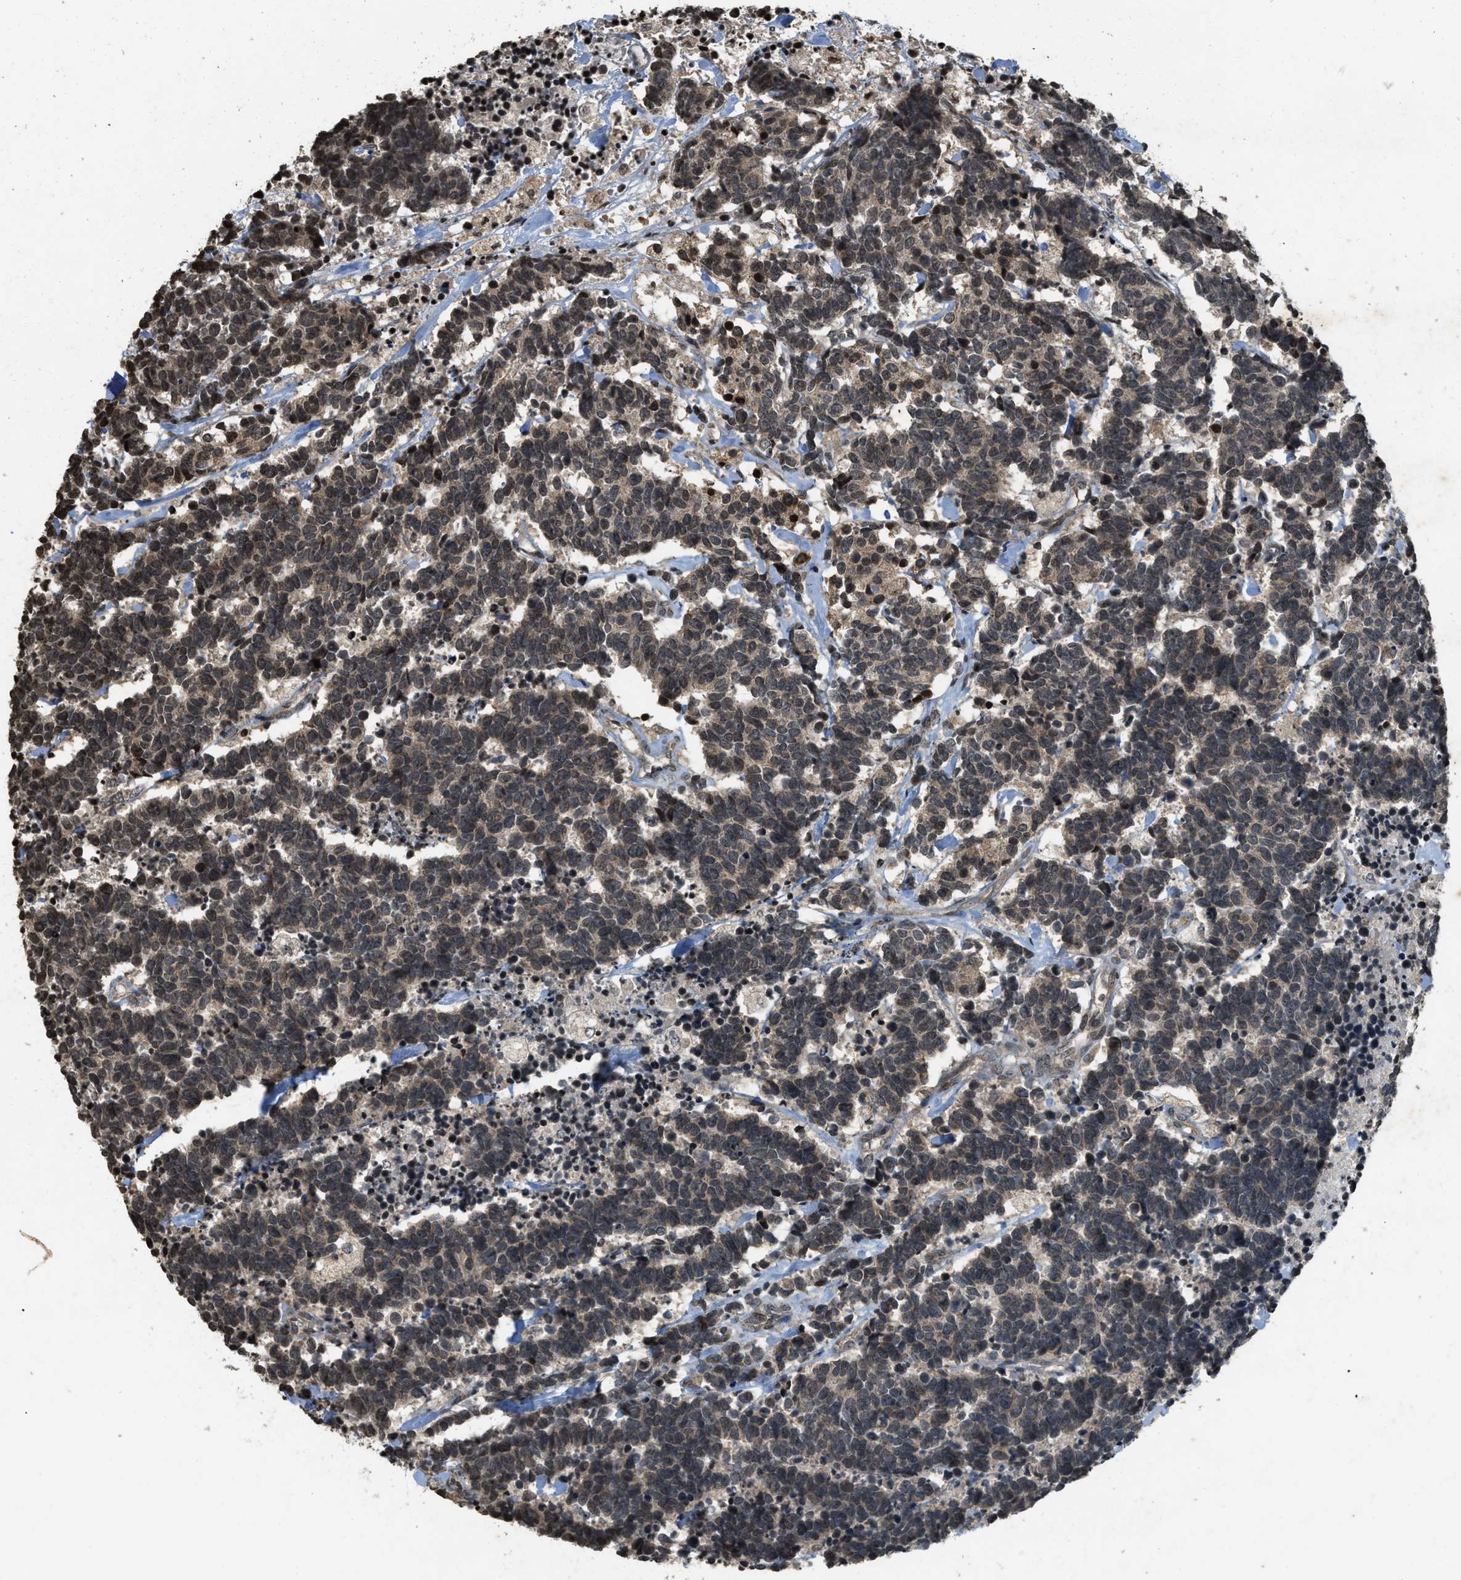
{"staining": {"intensity": "moderate", "quantity": ">75%", "location": "nuclear"}, "tissue": "carcinoid", "cell_type": "Tumor cells", "image_type": "cancer", "snomed": [{"axis": "morphology", "description": "Carcinoma, NOS"}, {"axis": "morphology", "description": "Carcinoid, malignant, NOS"}, {"axis": "topography", "description": "Urinary bladder"}], "caption": "Immunohistochemical staining of carcinoid (malignant) reveals medium levels of moderate nuclear positivity in approximately >75% of tumor cells.", "gene": "SIAH1", "patient": {"sex": "male", "age": 57}}